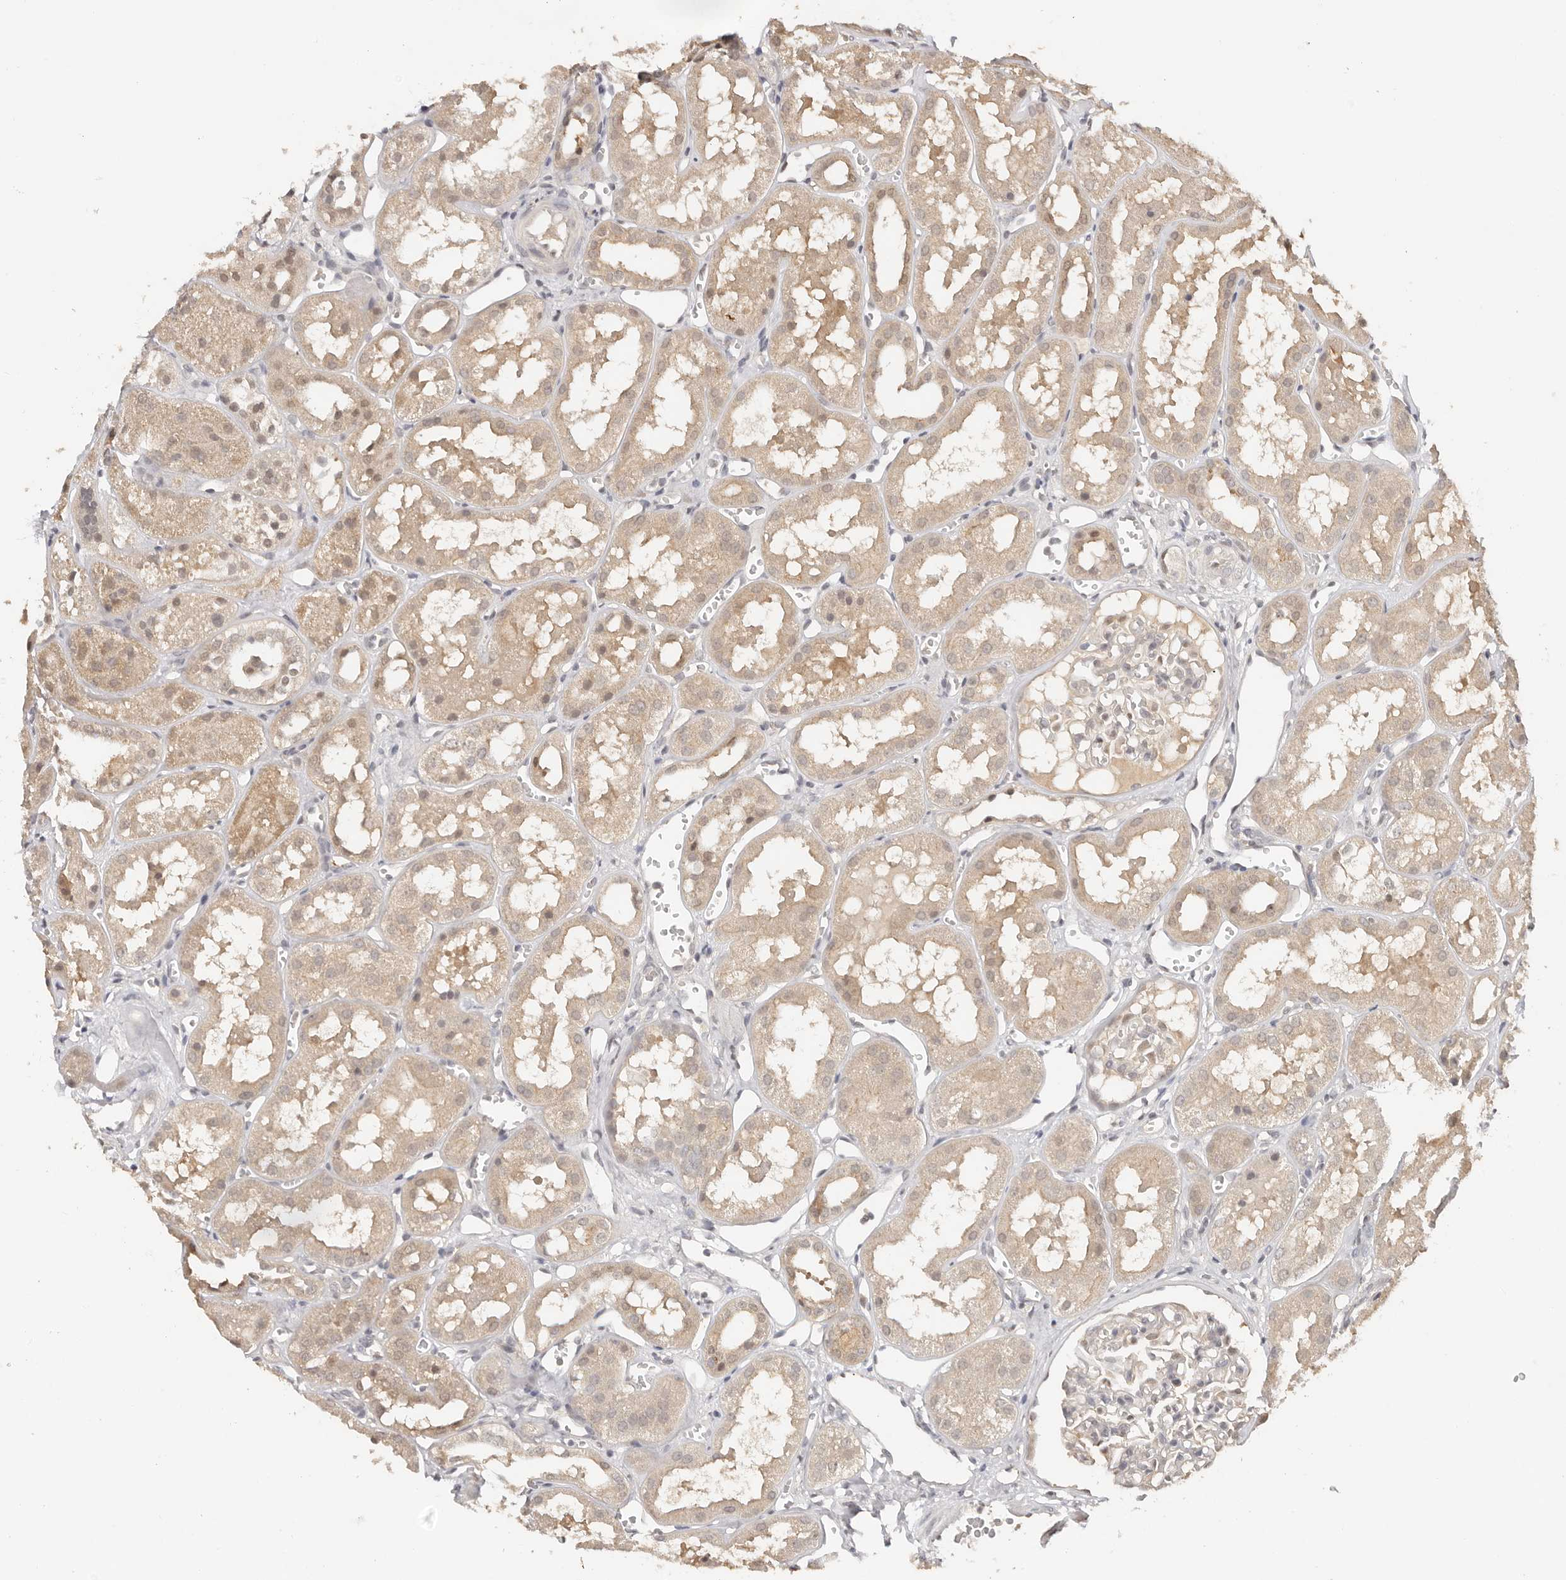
{"staining": {"intensity": "negative", "quantity": "none", "location": "none"}, "tissue": "kidney", "cell_type": "Cells in glomeruli", "image_type": "normal", "snomed": [{"axis": "morphology", "description": "Normal tissue, NOS"}, {"axis": "topography", "description": "Kidney"}], "caption": "Immunohistochemistry (IHC) micrograph of benign human kidney stained for a protein (brown), which exhibits no staining in cells in glomeruli. (DAB (3,3'-diaminobenzidine) immunohistochemistry, high magnification).", "gene": "PSMA5", "patient": {"sex": "male", "age": 16}}